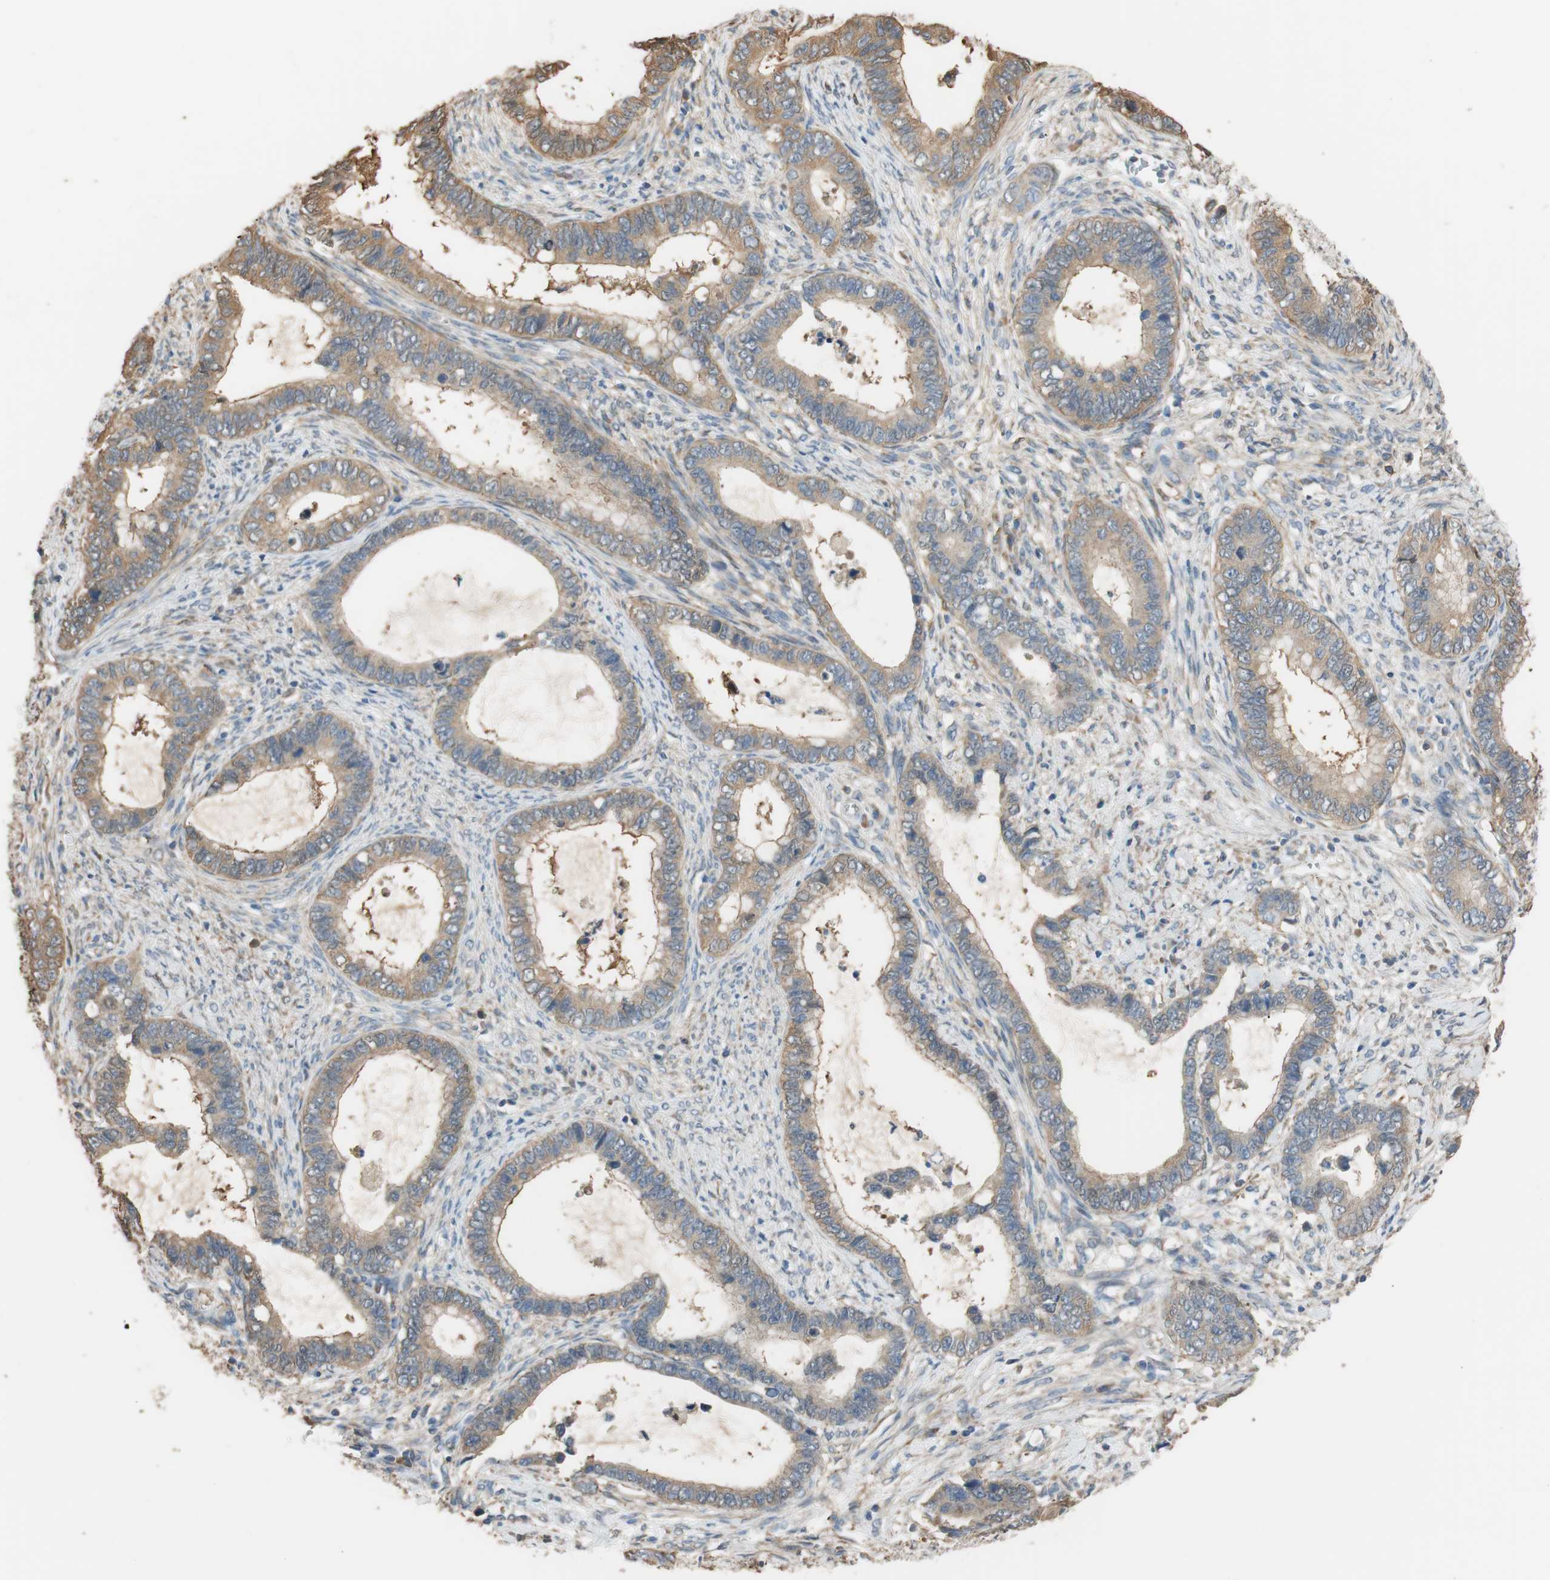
{"staining": {"intensity": "moderate", "quantity": ">75%", "location": "cytoplasmic/membranous"}, "tissue": "cervical cancer", "cell_type": "Tumor cells", "image_type": "cancer", "snomed": [{"axis": "morphology", "description": "Adenocarcinoma, NOS"}, {"axis": "topography", "description": "Cervix"}], "caption": "Brown immunohistochemical staining in human cervical adenocarcinoma exhibits moderate cytoplasmic/membranous expression in about >75% of tumor cells.", "gene": "ALDH1A2", "patient": {"sex": "female", "age": 44}}